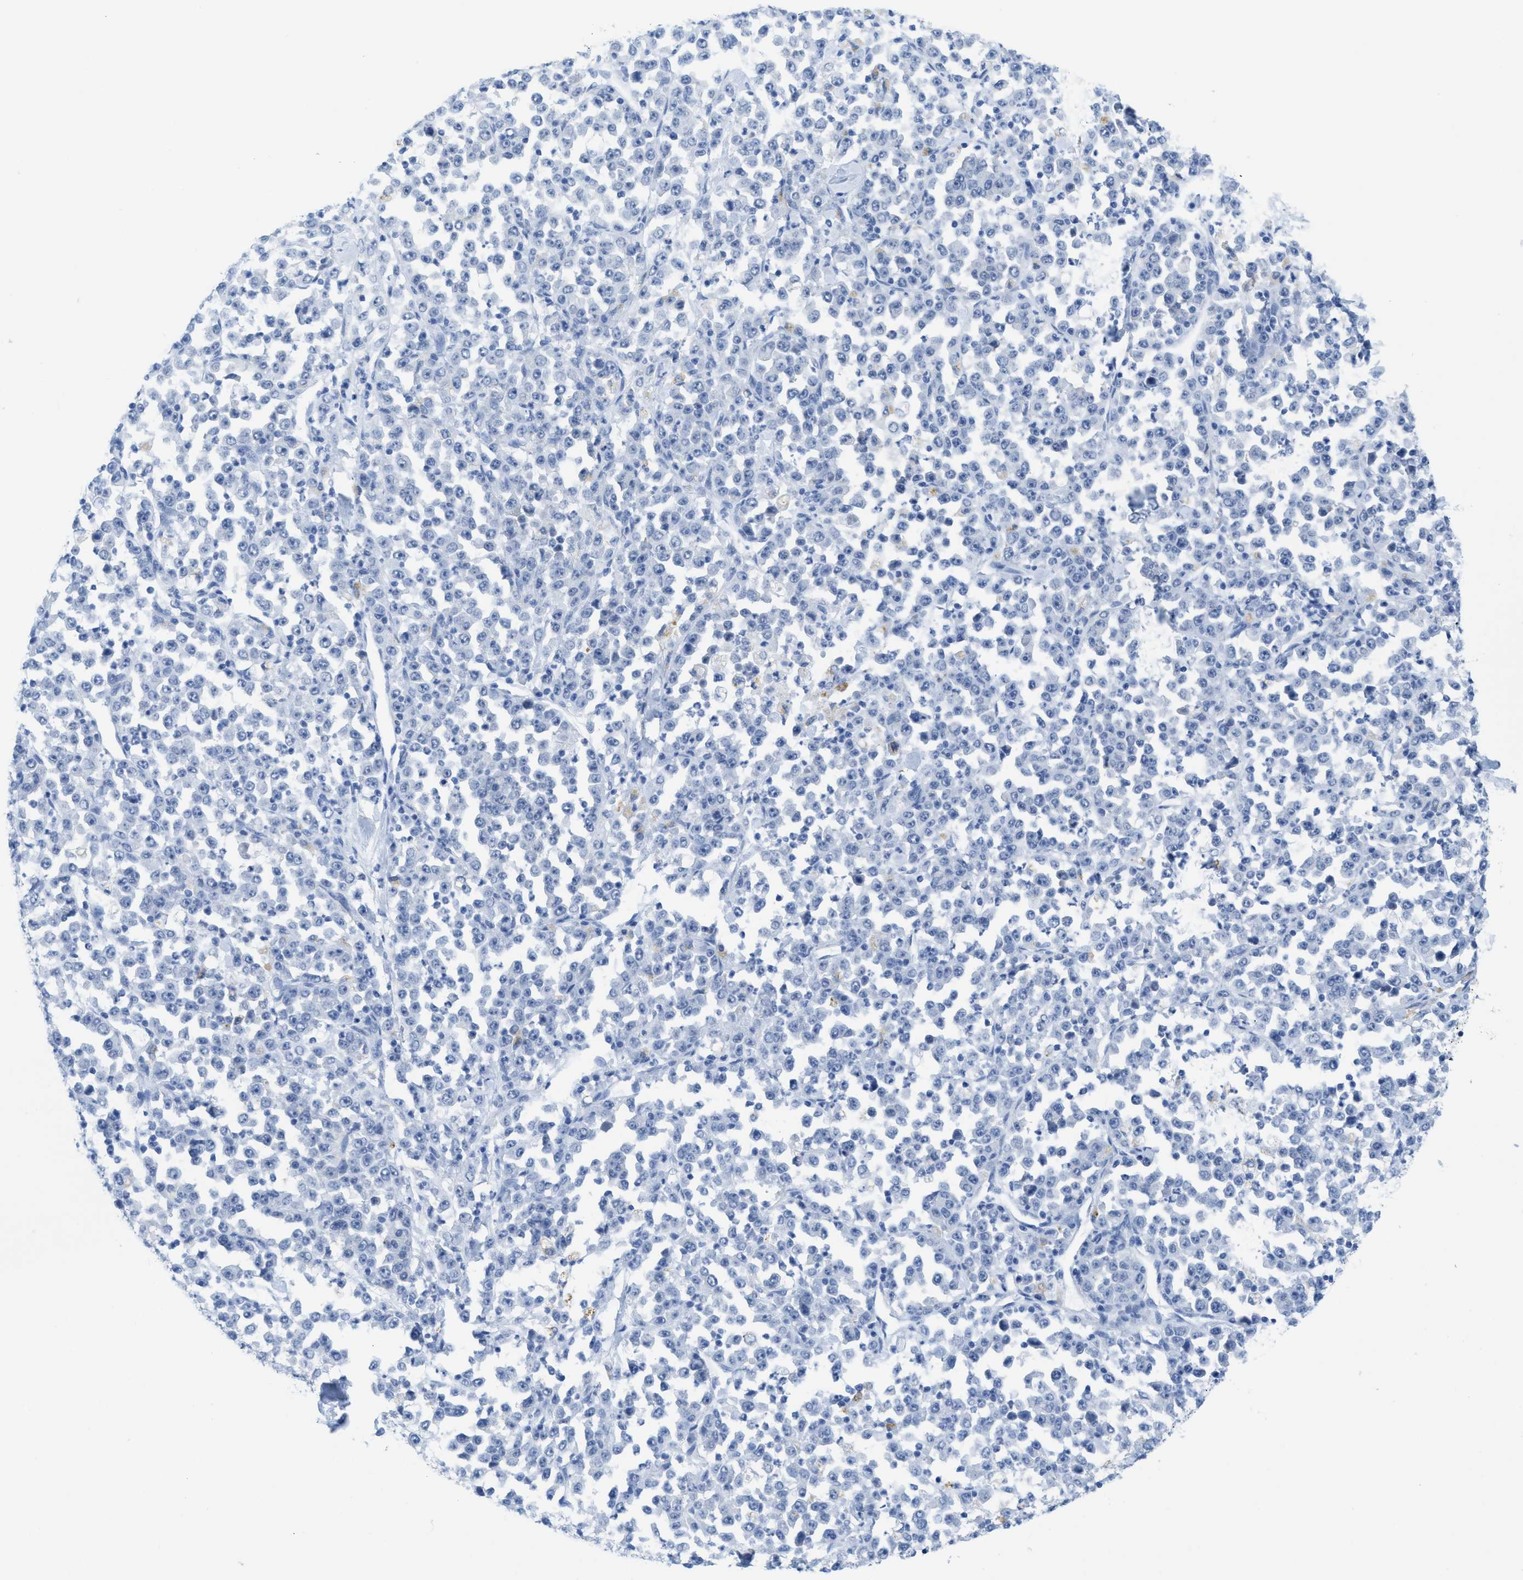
{"staining": {"intensity": "negative", "quantity": "none", "location": "none"}, "tissue": "stomach cancer", "cell_type": "Tumor cells", "image_type": "cancer", "snomed": [{"axis": "morphology", "description": "Normal tissue, NOS"}, {"axis": "morphology", "description": "Adenocarcinoma, NOS"}, {"axis": "topography", "description": "Stomach, upper"}, {"axis": "topography", "description": "Stomach"}], "caption": "Human stomach adenocarcinoma stained for a protein using IHC demonstrates no expression in tumor cells.", "gene": "WDR4", "patient": {"sex": "male", "age": 59}}